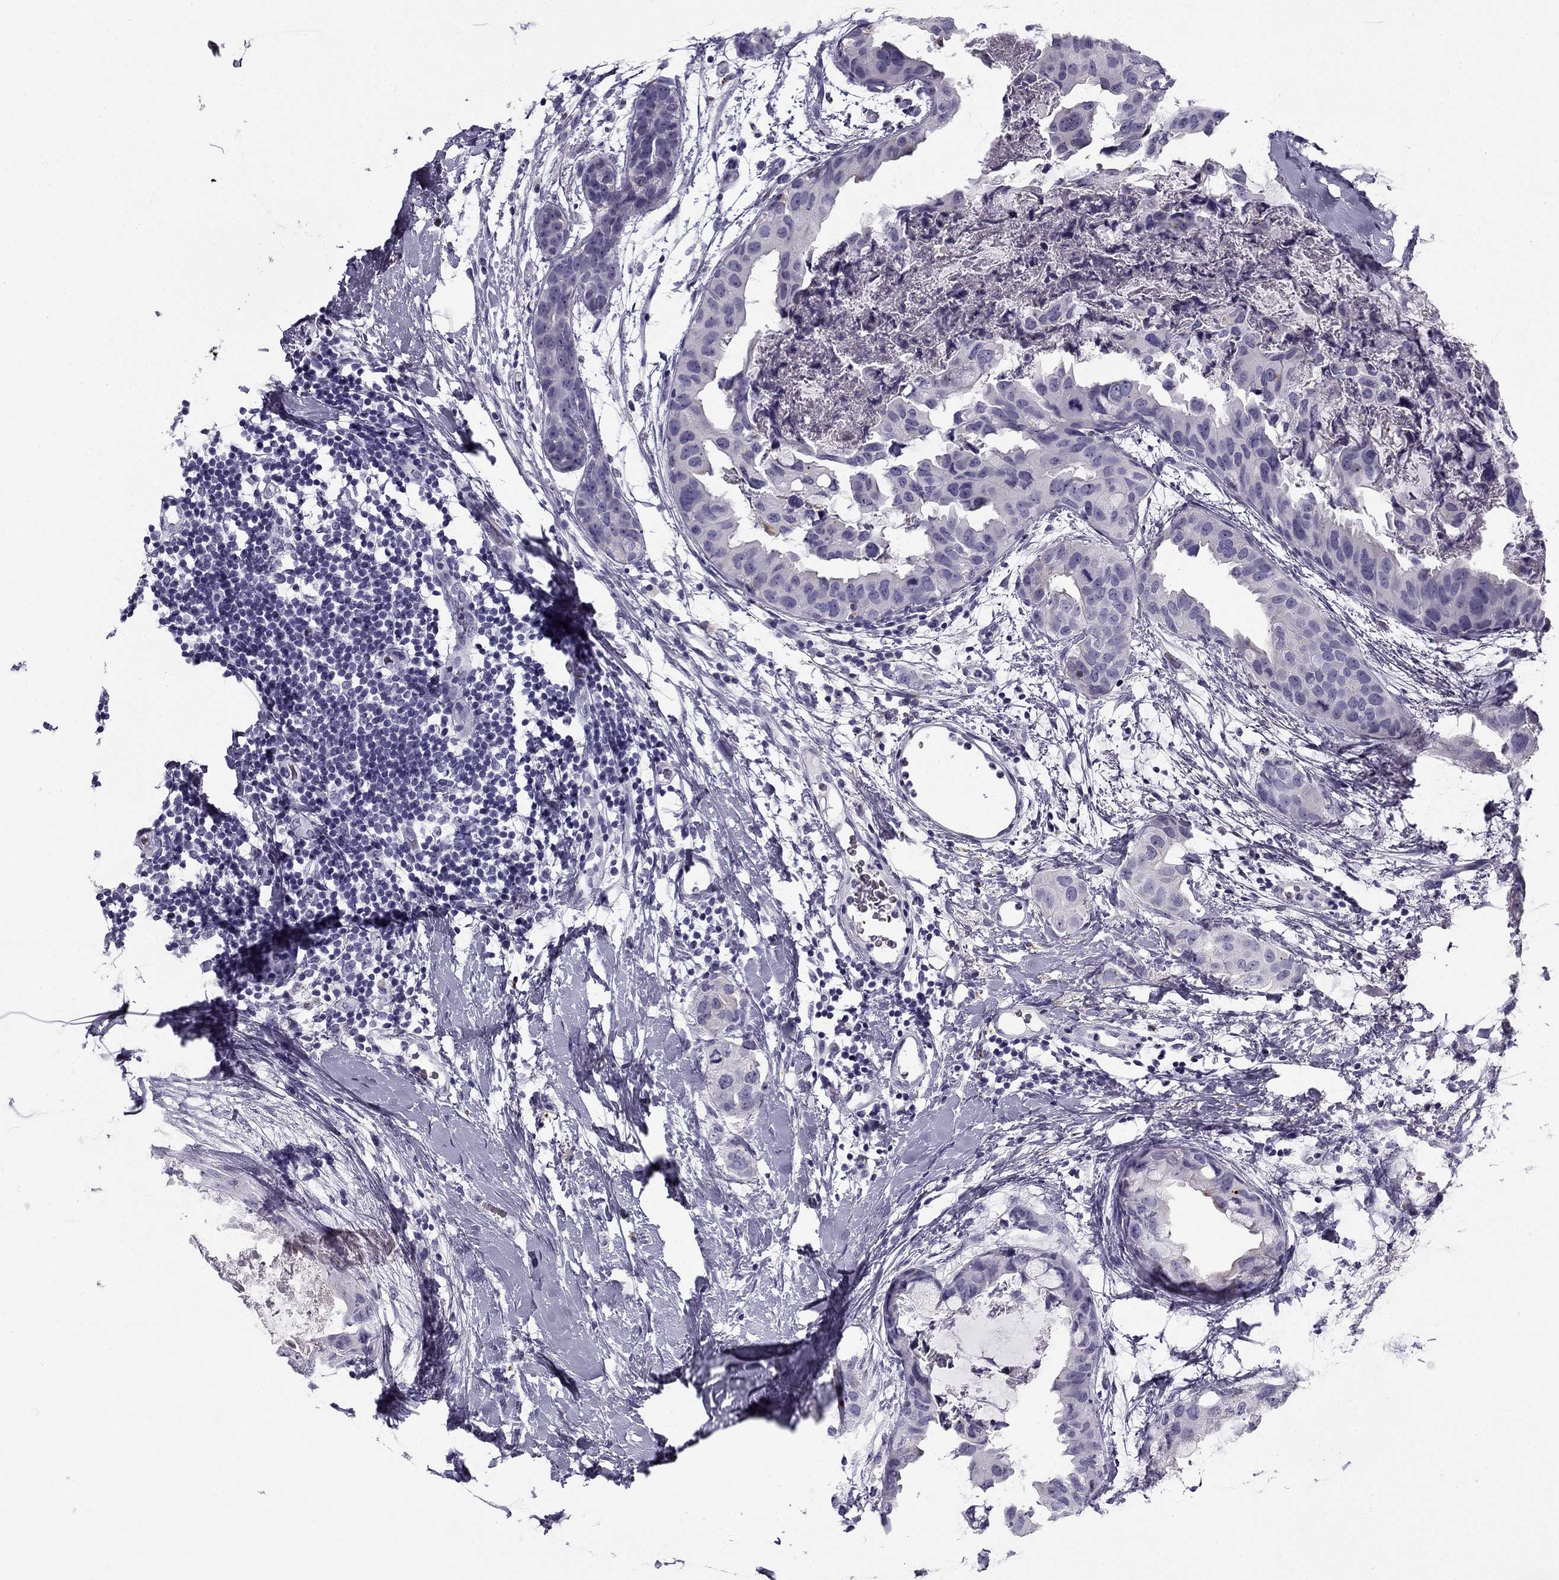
{"staining": {"intensity": "negative", "quantity": "none", "location": "none"}, "tissue": "breast cancer", "cell_type": "Tumor cells", "image_type": "cancer", "snomed": [{"axis": "morphology", "description": "Normal tissue, NOS"}, {"axis": "morphology", "description": "Duct carcinoma"}, {"axis": "topography", "description": "Breast"}], "caption": "IHC of breast invasive ductal carcinoma shows no positivity in tumor cells.", "gene": "MC5R", "patient": {"sex": "female", "age": 40}}